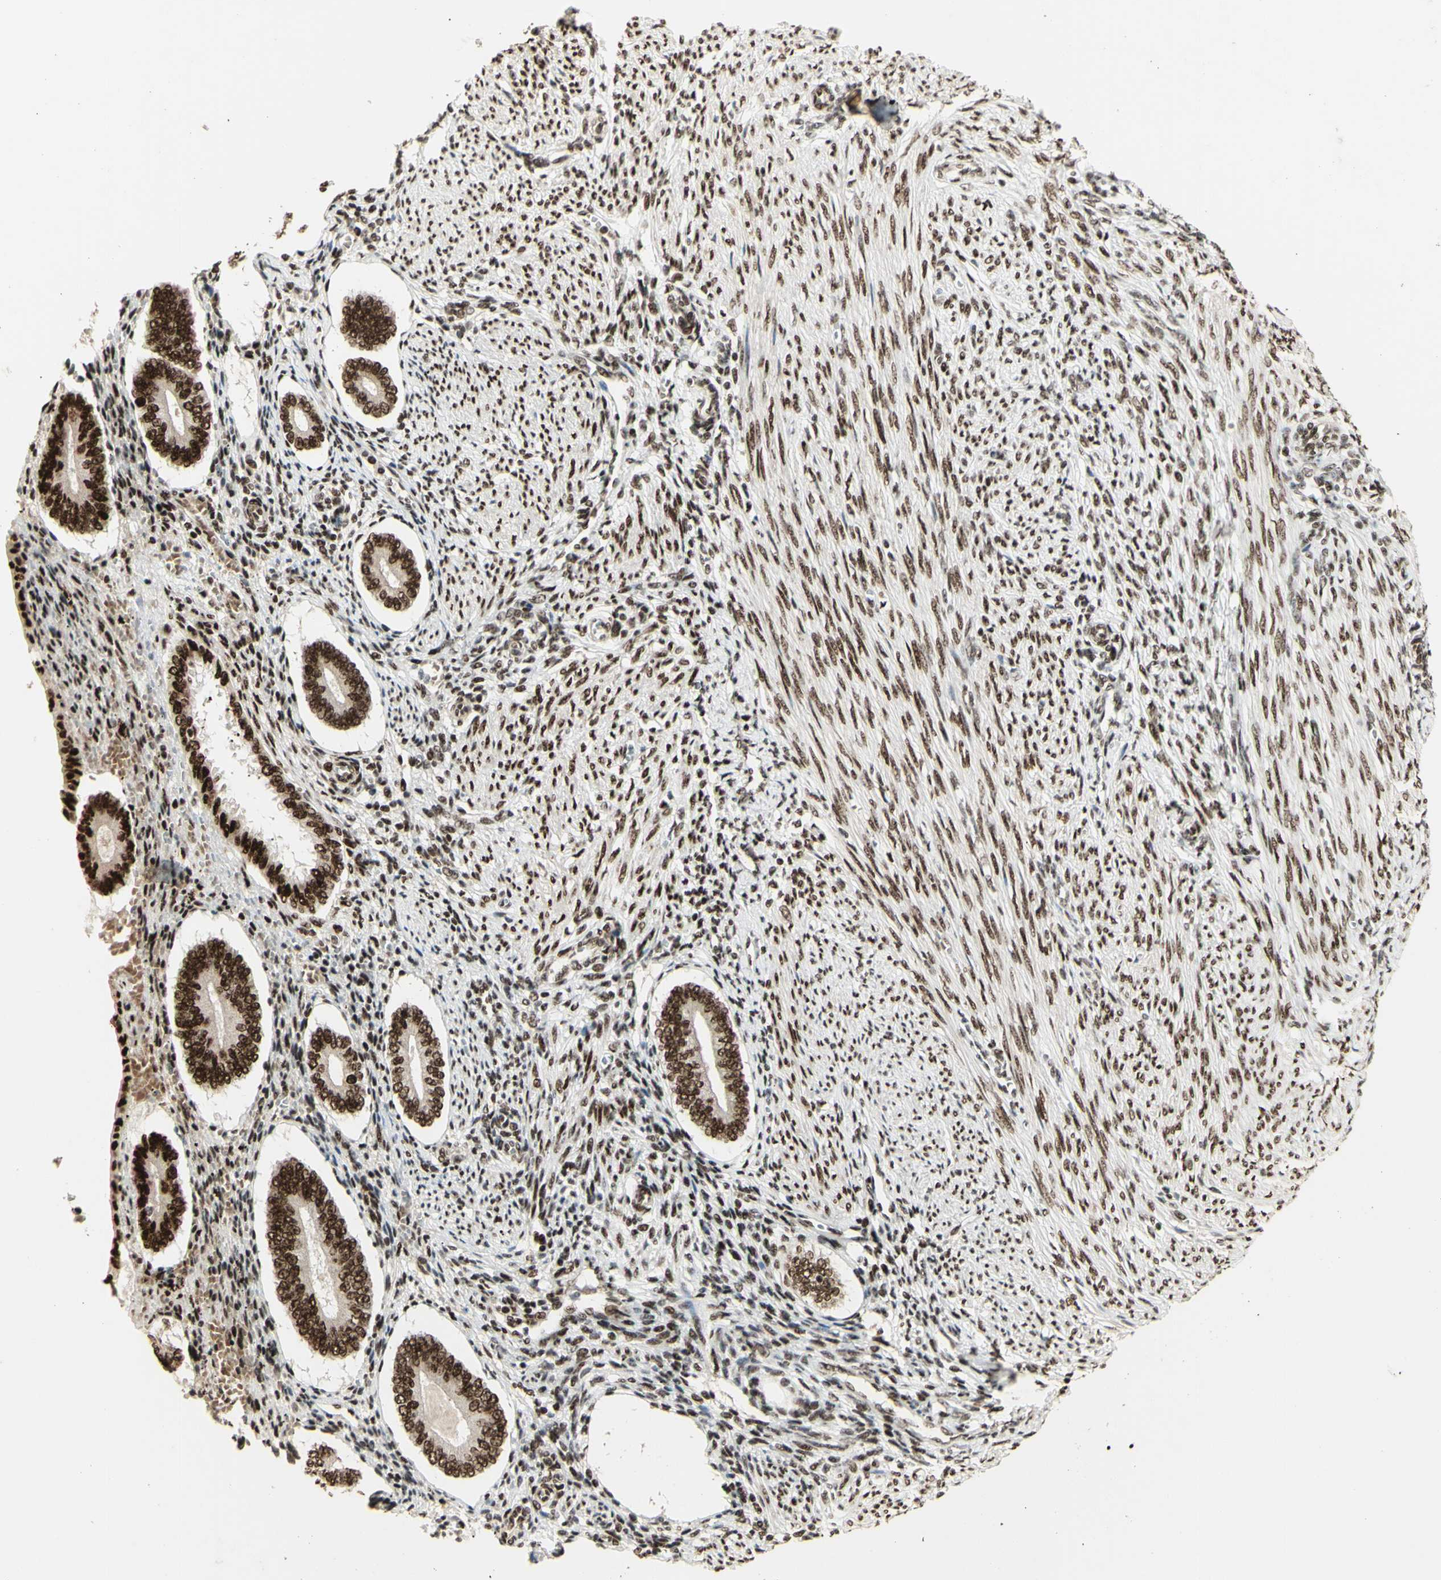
{"staining": {"intensity": "strong", "quantity": ">75%", "location": "nuclear"}, "tissue": "endometrium", "cell_type": "Cells in endometrial stroma", "image_type": "normal", "snomed": [{"axis": "morphology", "description": "Normal tissue, NOS"}, {"axis": "topography", "description": "Endometrium"}], "caption": "A brown stain highlights strong nuclear expression of a protein in cells in endometrial stroma of normal endometrium. Using DAB (3,3'-diaminobenzidine) (brown) and hematoxylin (blue) stains, captured at high magnification using brightfield microscopy.", "gene": "DHX9", "patient": {"sex": "female", "age": 42}}